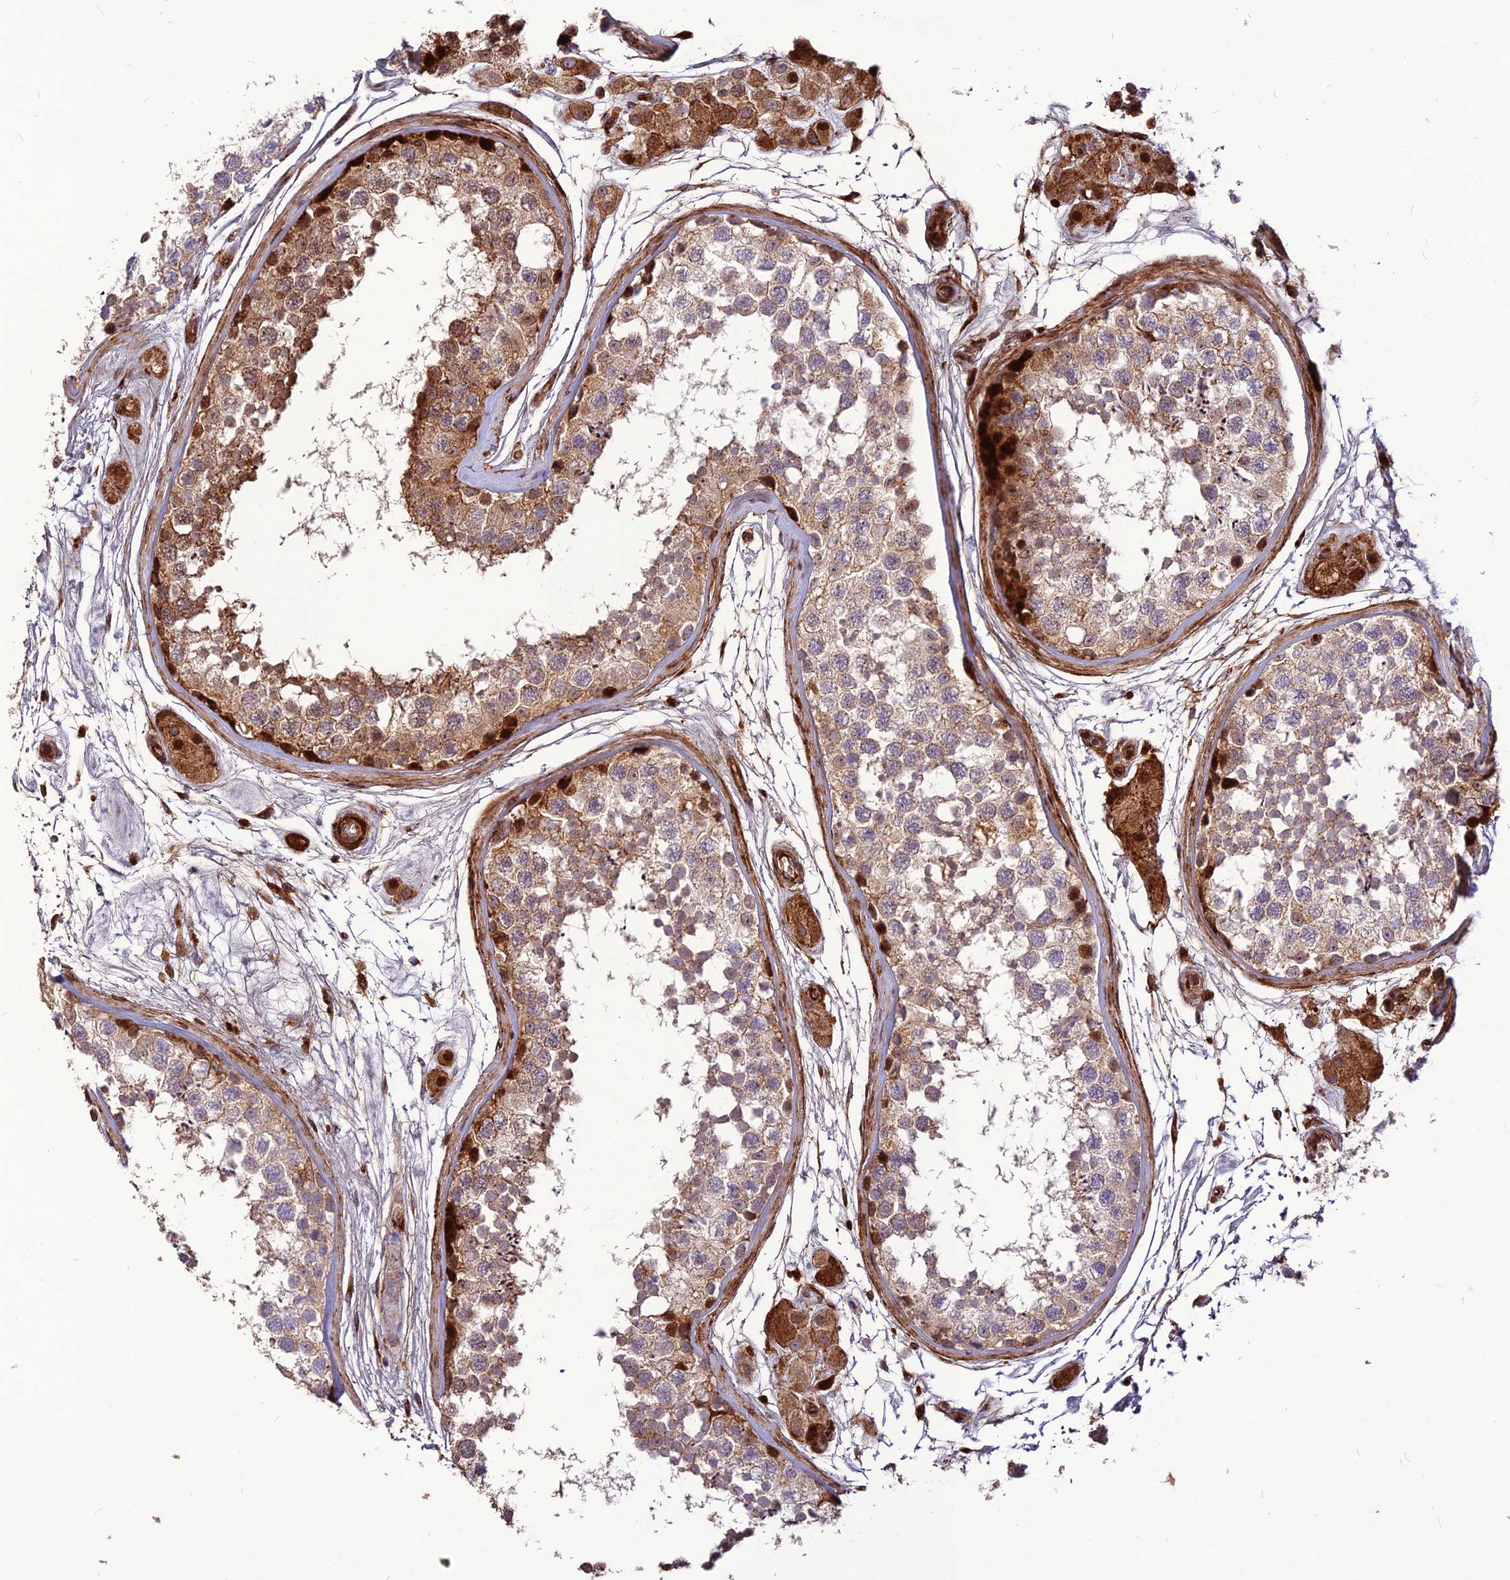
{"staining": {"intensity": "strong", "quantity": "<25%", "location": "cytoplasmic/membranous"}, "tissue": "testis", "cell_type": "Cells in seminiferous ducts", "image_type": "normal", "snomed": [{"axis": "morphology", "description": "Normal tissue, NOS"}, {"axis": "topography", "description": "Testis"}], "caption": "Strong cytoplasmic/membranous expression for a protein is identified in about <25% of cells in seminiferous ducts of normal testis using IHC.", "gene": "RIMOC1", "patient": {"sex": "male", "age": 56}}